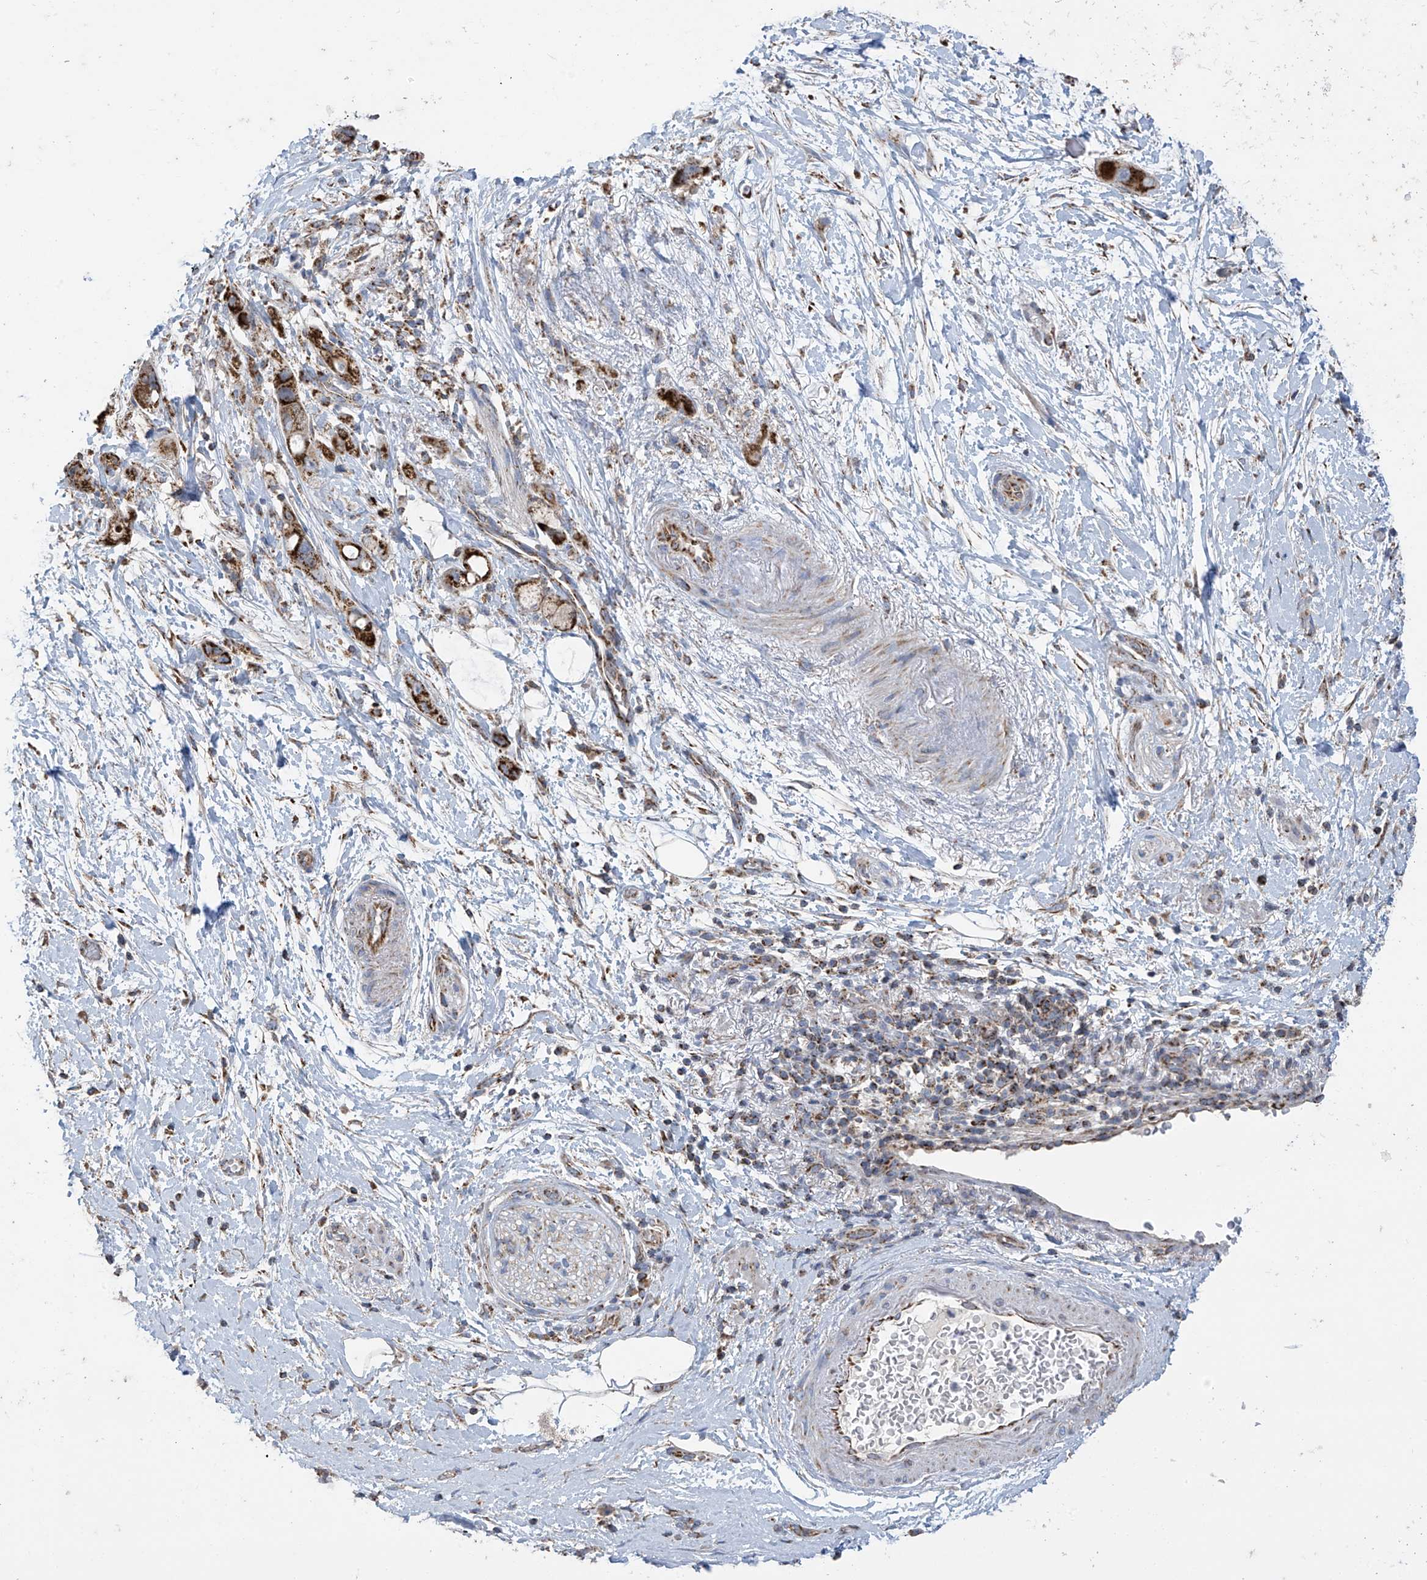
{"staining": {"intensity": "strong", "quantity": ">75%", "location": "cytoplasmic/membranous"}, "tissue": "pancreatic cancer", "cell_type": "Tumor cells", "image_type": "cancer", "snomed": [{"axis": "morphology", "description": "Normal tissue, NOS"}, {"axis": "morphology", "description": "Adenocarcinoma, NOS"}, {"axis": "topography", "description": "Pancreas"}], "caption": "The micrograph exhibits a brown stain indicating the presence of a protein in the cytoplasmic/membranous of tumor cells in pancreatic adenocarcinoma. (DAB (3,3'-diaminobenzidine) = brown stain, brightfield microscopy at high magnification).", "gene": "PNPT1", "patient": {"sex": "female", "age": 68}}